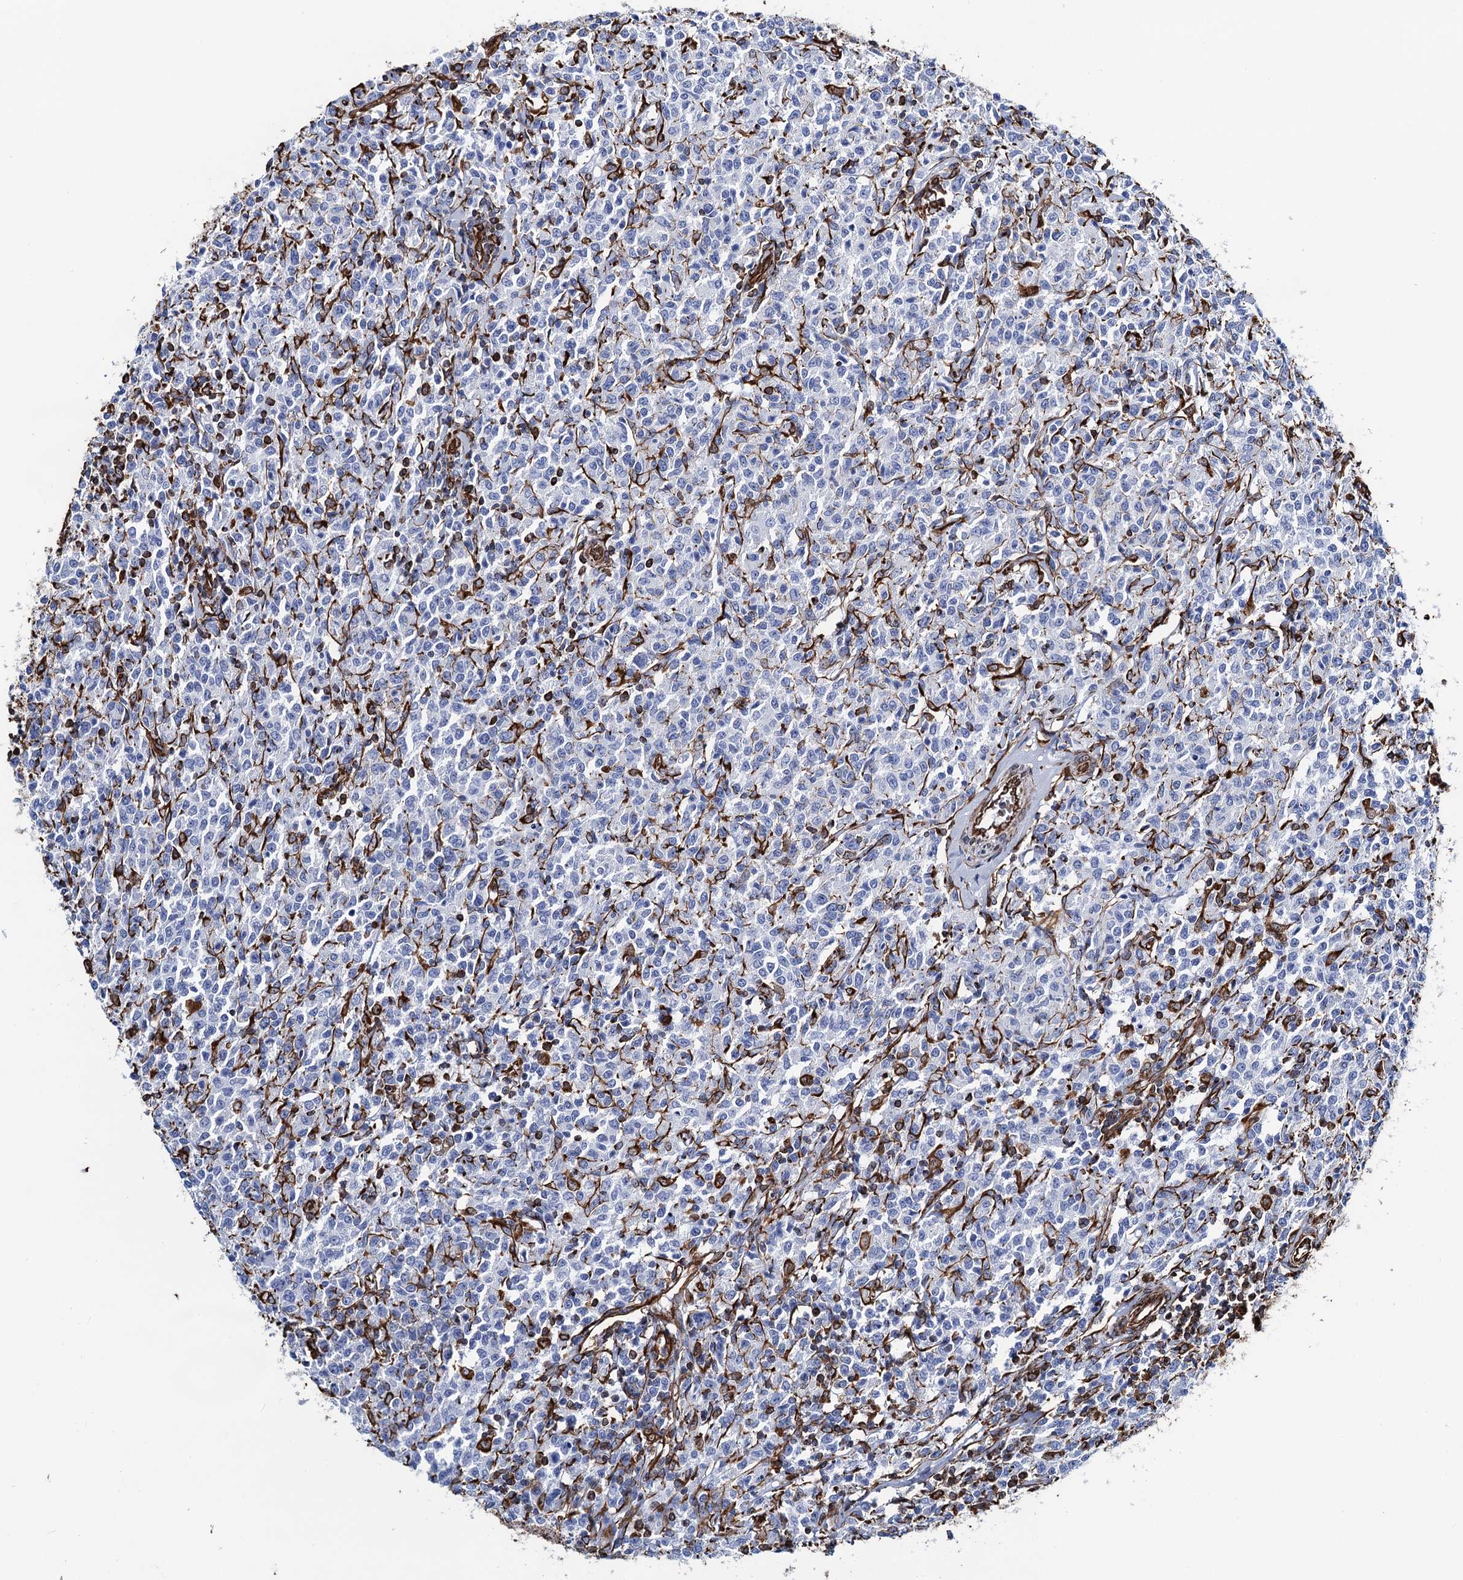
{"staining": {"intensity": "negative", "quantity": "none", "location": "none"}, "tissue": "lymphoma", "cell_type": "Tumor cells", "image_type": "cancer", "snomed": [{"axis": "morphology", "description": "Malignant lymphoma, non-Hodgkin's type, Low grade"}, {"axis": "topography", "description": "Small intestine"}], "caption": "Histopathology image shows no significant protein expression in tumor cells of low-grade malignant lymphoma, non-Hodgkin's type.", "gene": "PGM2", "patient": {"sex": "female", "age": 59}}